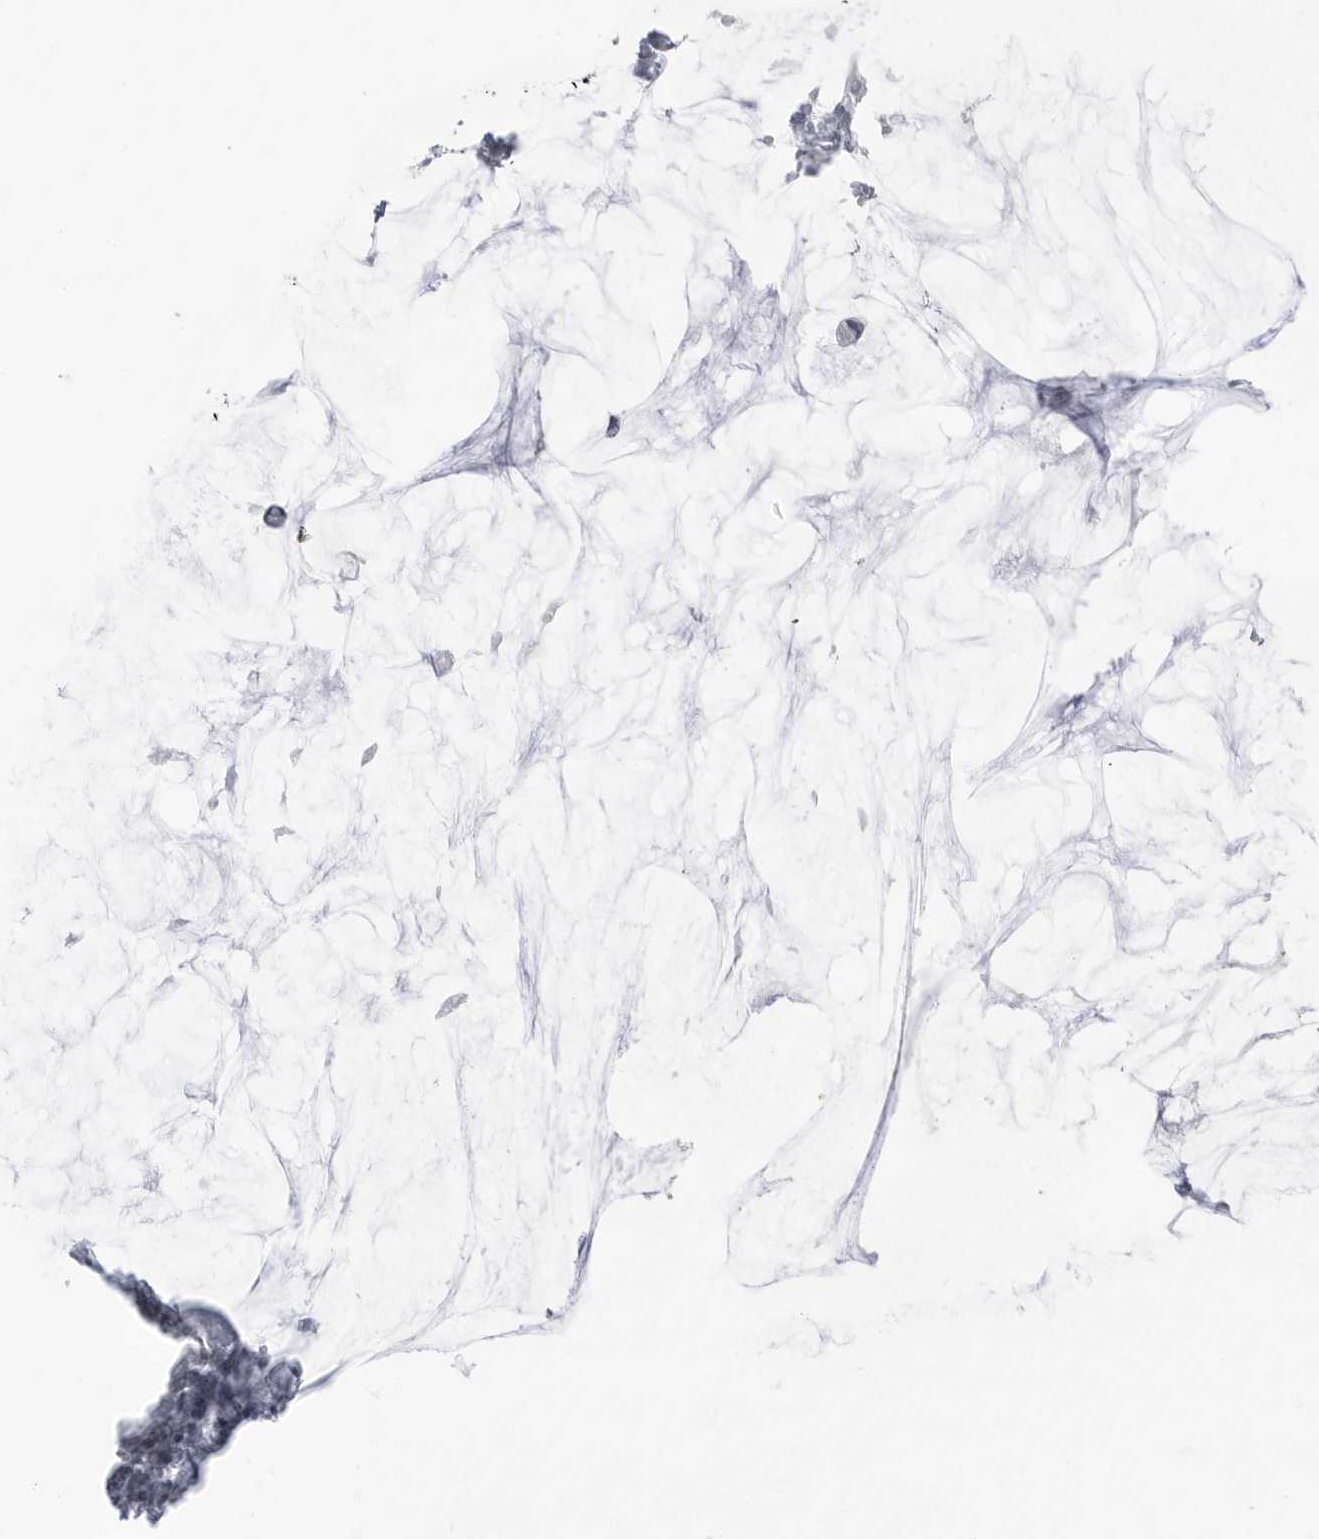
{"staining": {"intensity": "negative", "quantity": "none", "location": "none"}, "tissue": "ovarian cancer", "cell_type": "Tumor cells", "image_type": "cancer", "snomed": [{"axis": "morphology", "description": "Cystadenocarcinoma, mucinous, NOS"}, {"axis": "topography", "description": "Ovary"}], "caption": "Immunohistochemistry histopathology image of neoplastic tissue: ovarian cancer (mucinous cystadenocarcinoma) stained with DAB displays no significant protein expression in tumor cells.", "gene": "ABHD12", "patient": {"sex": "female", "age": 39}}